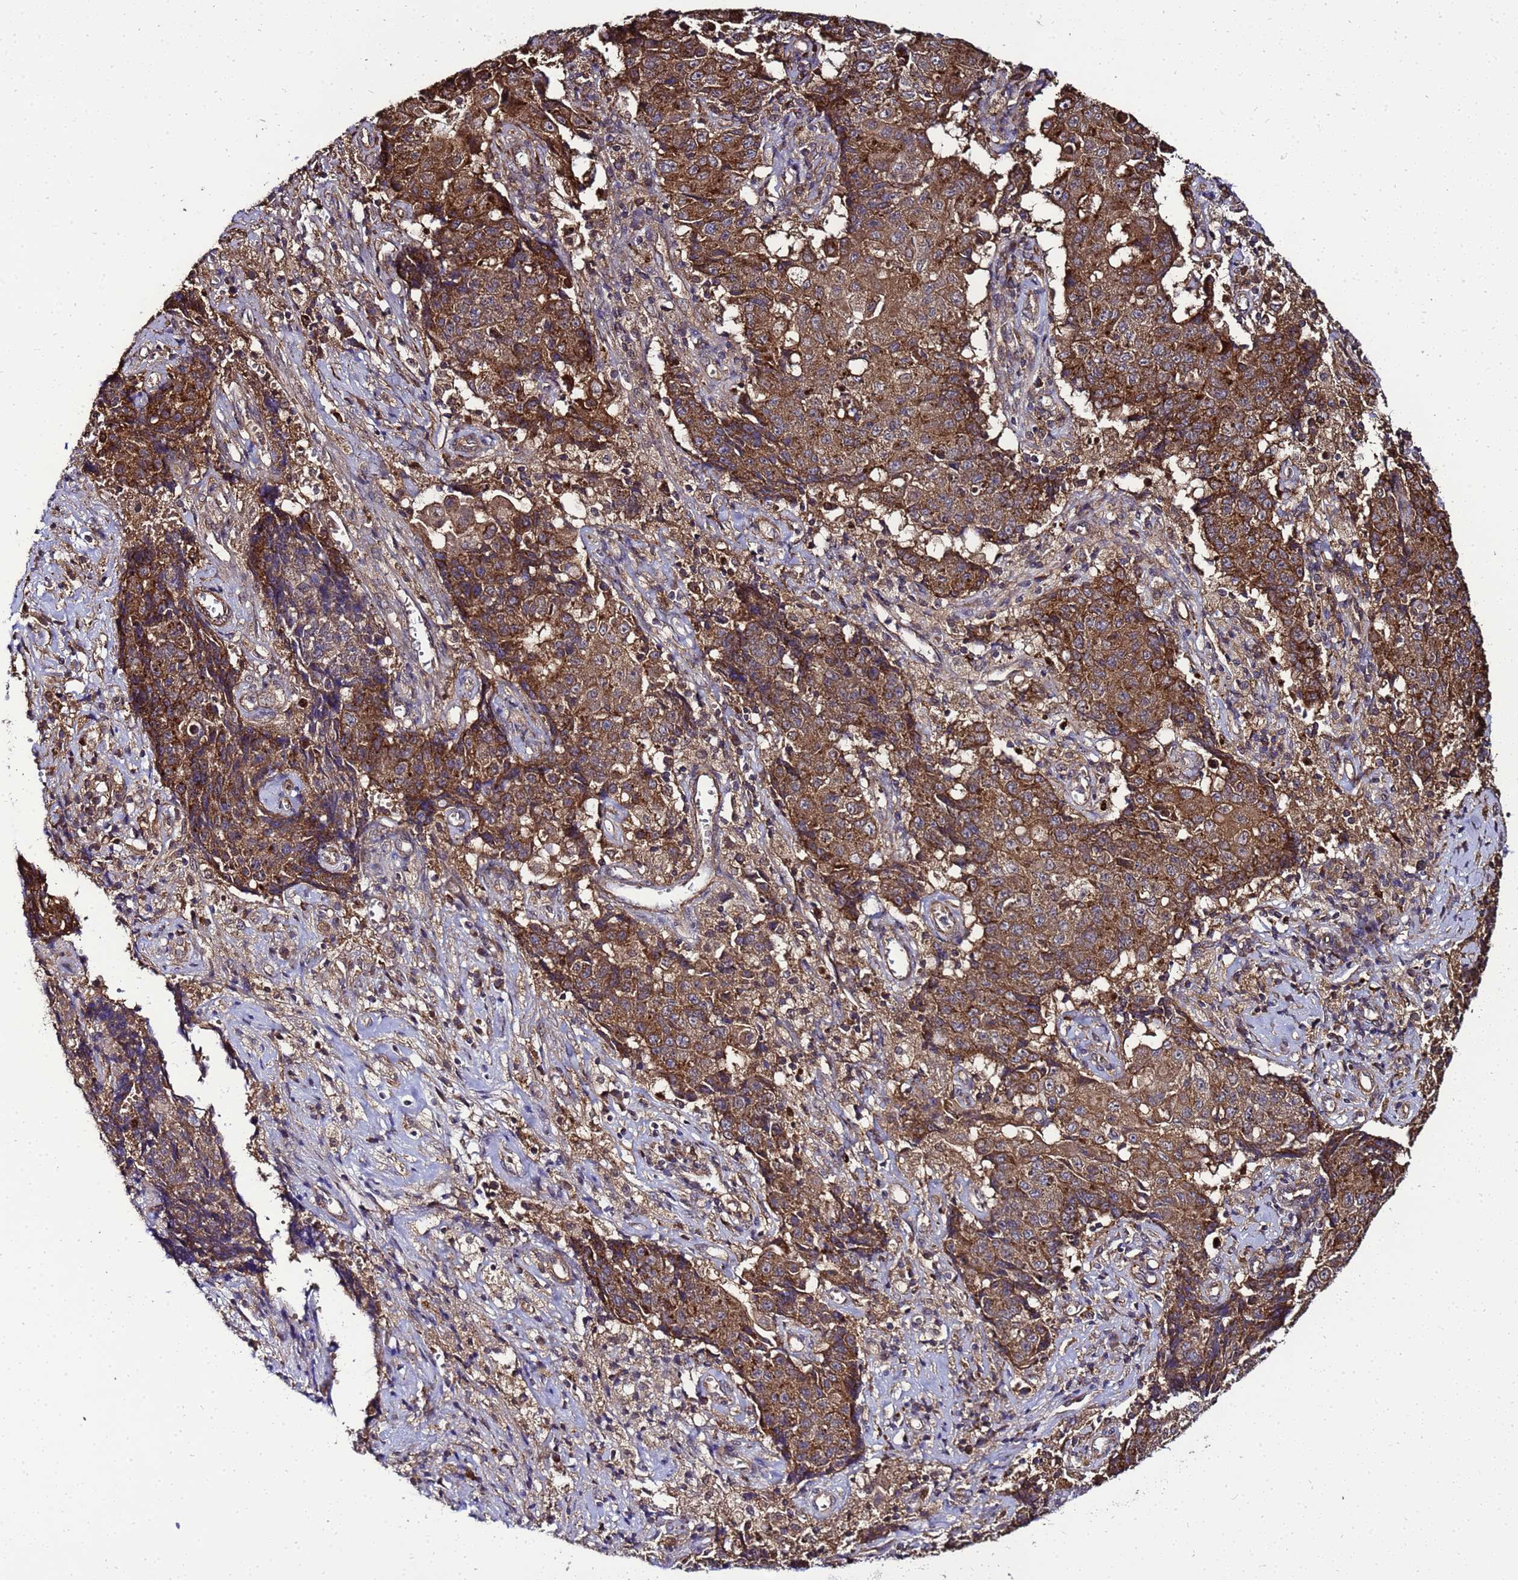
{"staining": {"intensity": "strong", "quantity": "25%-75%", "location": "cytoplasmic/membranous"}, "tissue": "ovarian cancer", "cell_type": "Tumor cells", "image_type": "cancer", "snomed": [{"axis": "morphology", "description": "Carcinoma, endometroid"}, {"axis": "topography", "description": "Ovary"}], "caption": "The histopathology image exhibits staining of ovarian endometroid carcinoma, revealing strong cytoplasmic/membranous protein staining (brown color) within tumor cells.", "gene": "TRABD", "patient": {"sex": "female", "age": 42}}